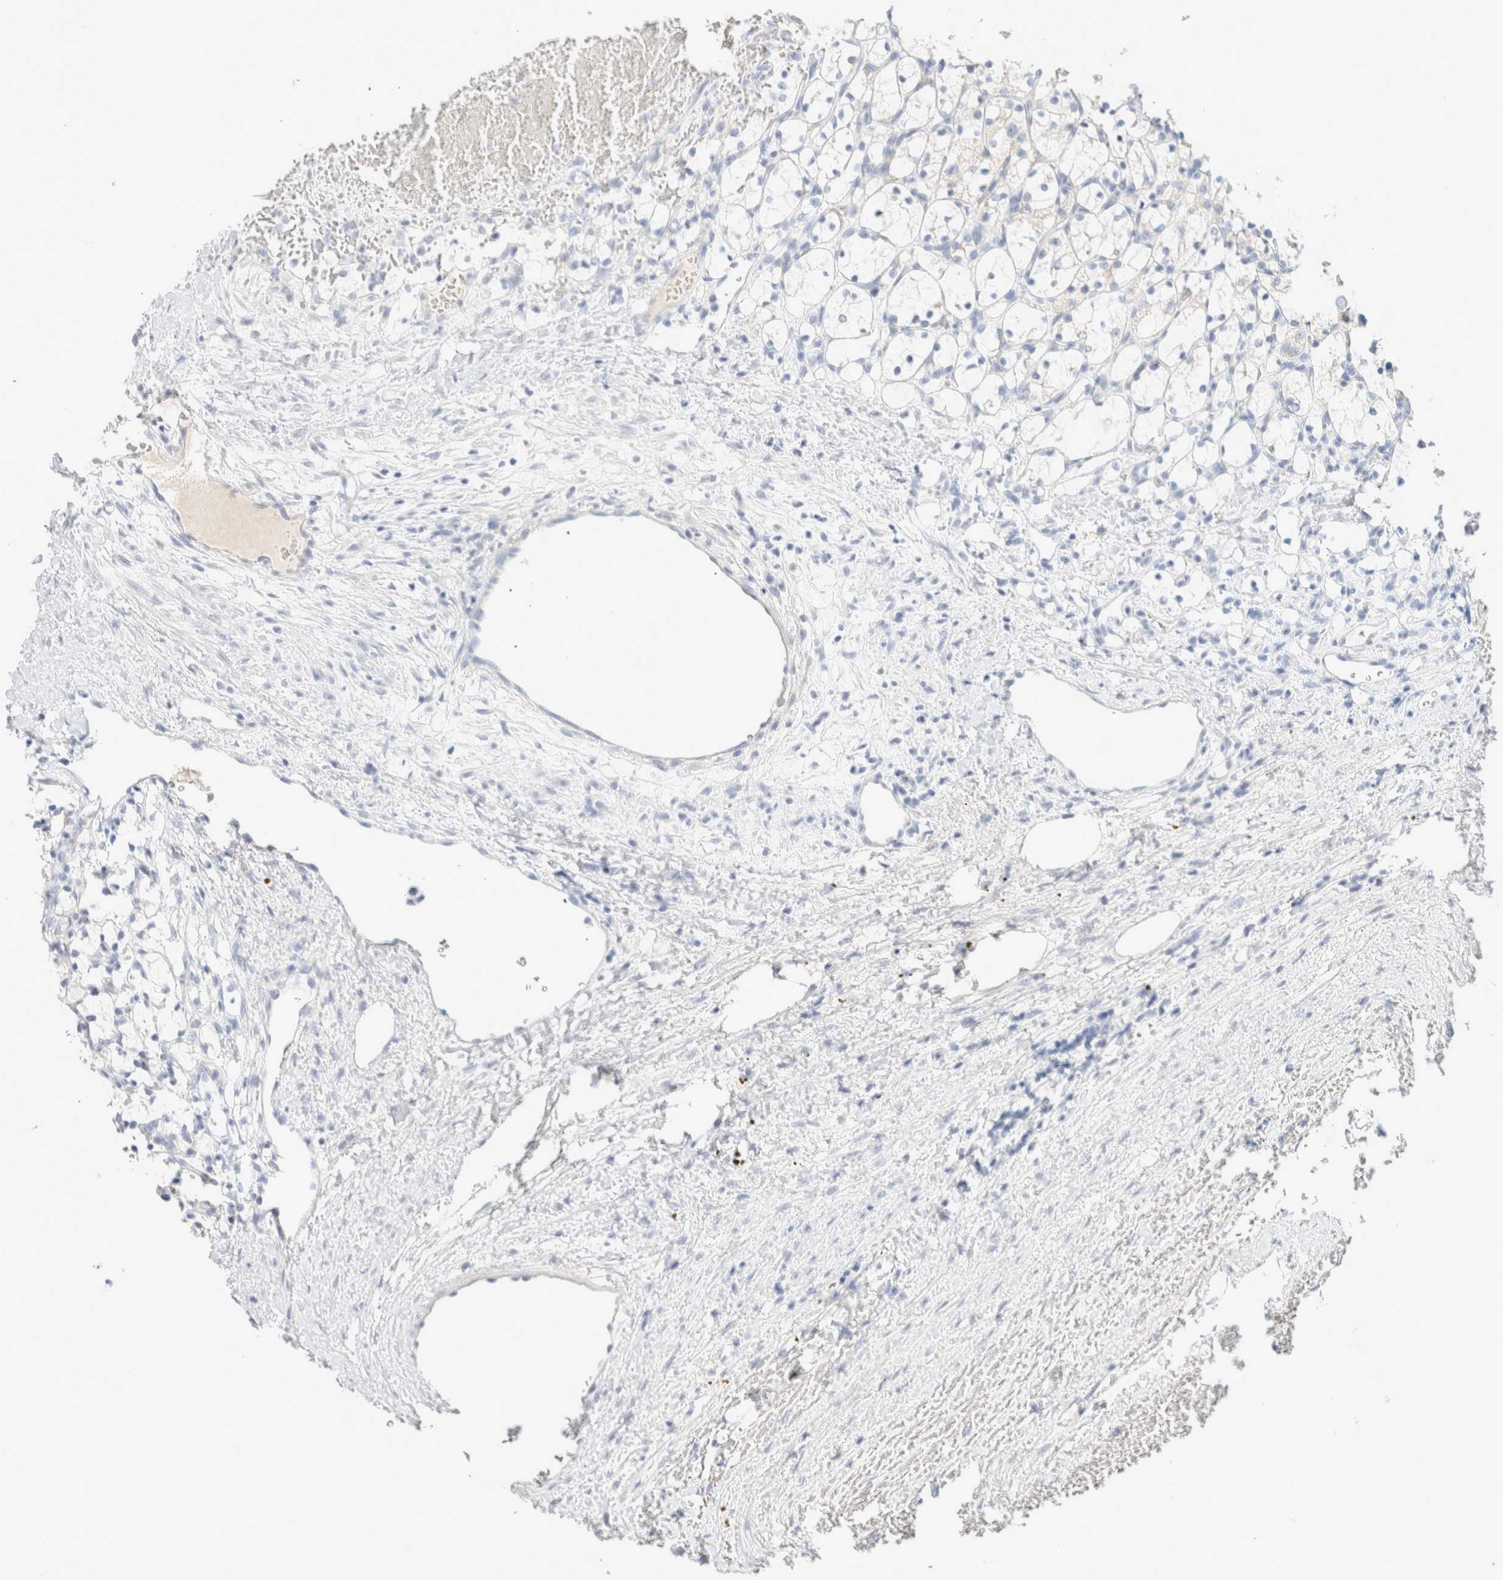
{"staining": {"intensity": "negative", "quantity": "none", "location": "none"}, "tissue": "renal cancer", "cell_type": "Tumor cells", "image_type": "cancer", "snomed": [{"axis": "morphology", "description": "Adenocarcinoma, NOS"}, {"axis": "topography", "description": "Kidney"}], "caption": "Immunohistochemistry micrograph of neoplastic tissue: adenocarcinoma (renal) stained with DAB displays no significant protein expression in tumor cells.", "gene": "HEXD", "patient": {"sex": "female", "age": 69}}